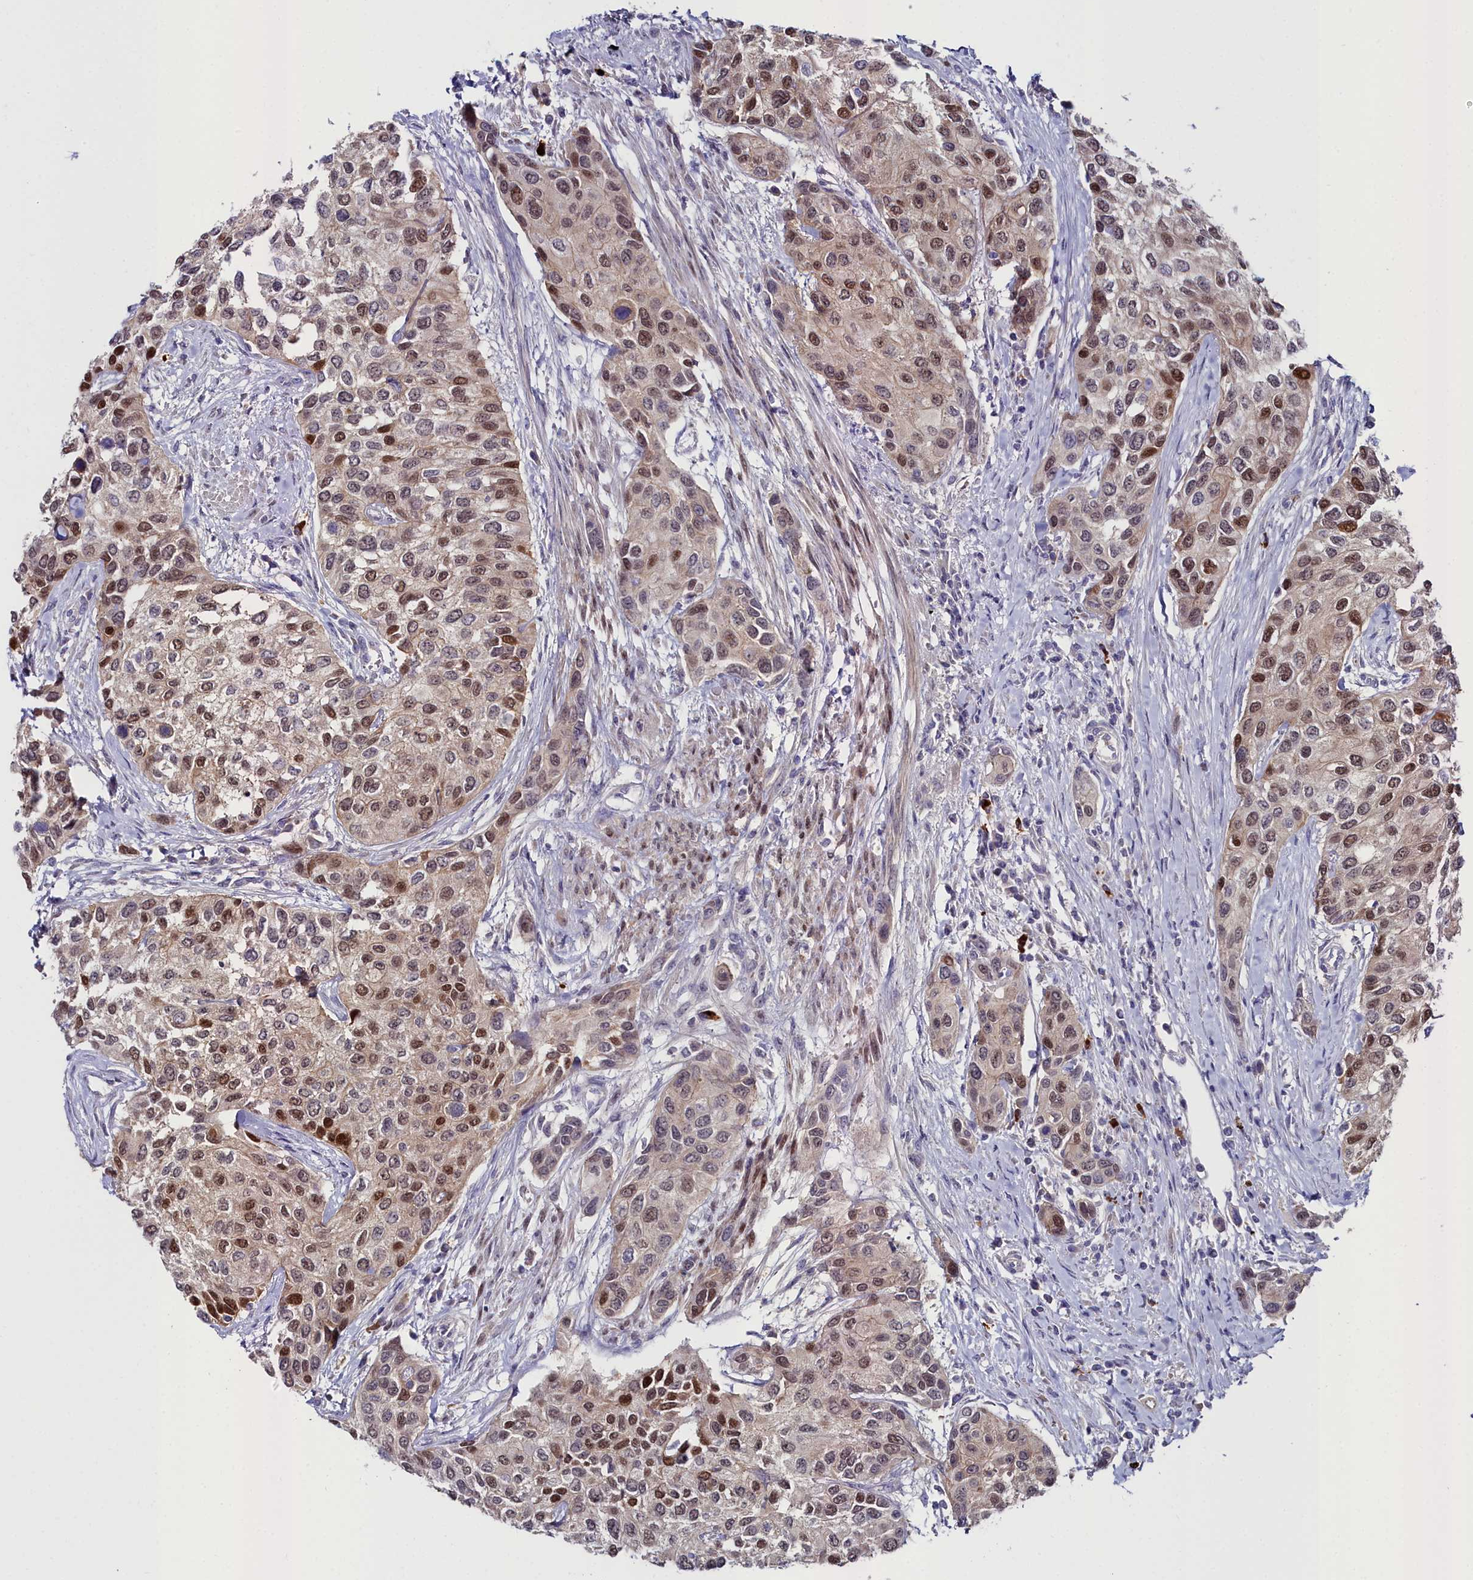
{"staining": {"intensity": "moderate", "quantity": ">75%", "location": "nuclear"}, "tissue": "urothelial cancer", "cell_type": "Tumor cells", "image_type": "cancer", "snomed": [{"axis": "morphology", "description": "Normal tissue, NOS"}, {"axis": "morphology", "description": "Urothelial carcinoma, High grade"}, {"axis": "topography", "description": "Vascular tissue"}, {"axis": "topography", "description": "Urinary bladder"}], "caption": "Immunohistochemistry (IHC) staining of urothelial cancer, which shows medium levels of moderate nuclear positivity in approximately >75% of tumor cells indicating moderate nuclear protein staining. The staining was performed using DAB (brown) for protein detection and nuclei were counterstained in hematoxylin (blue).", "gene": "KCTD18", "patient": {"sex": "female", "age": 56}}